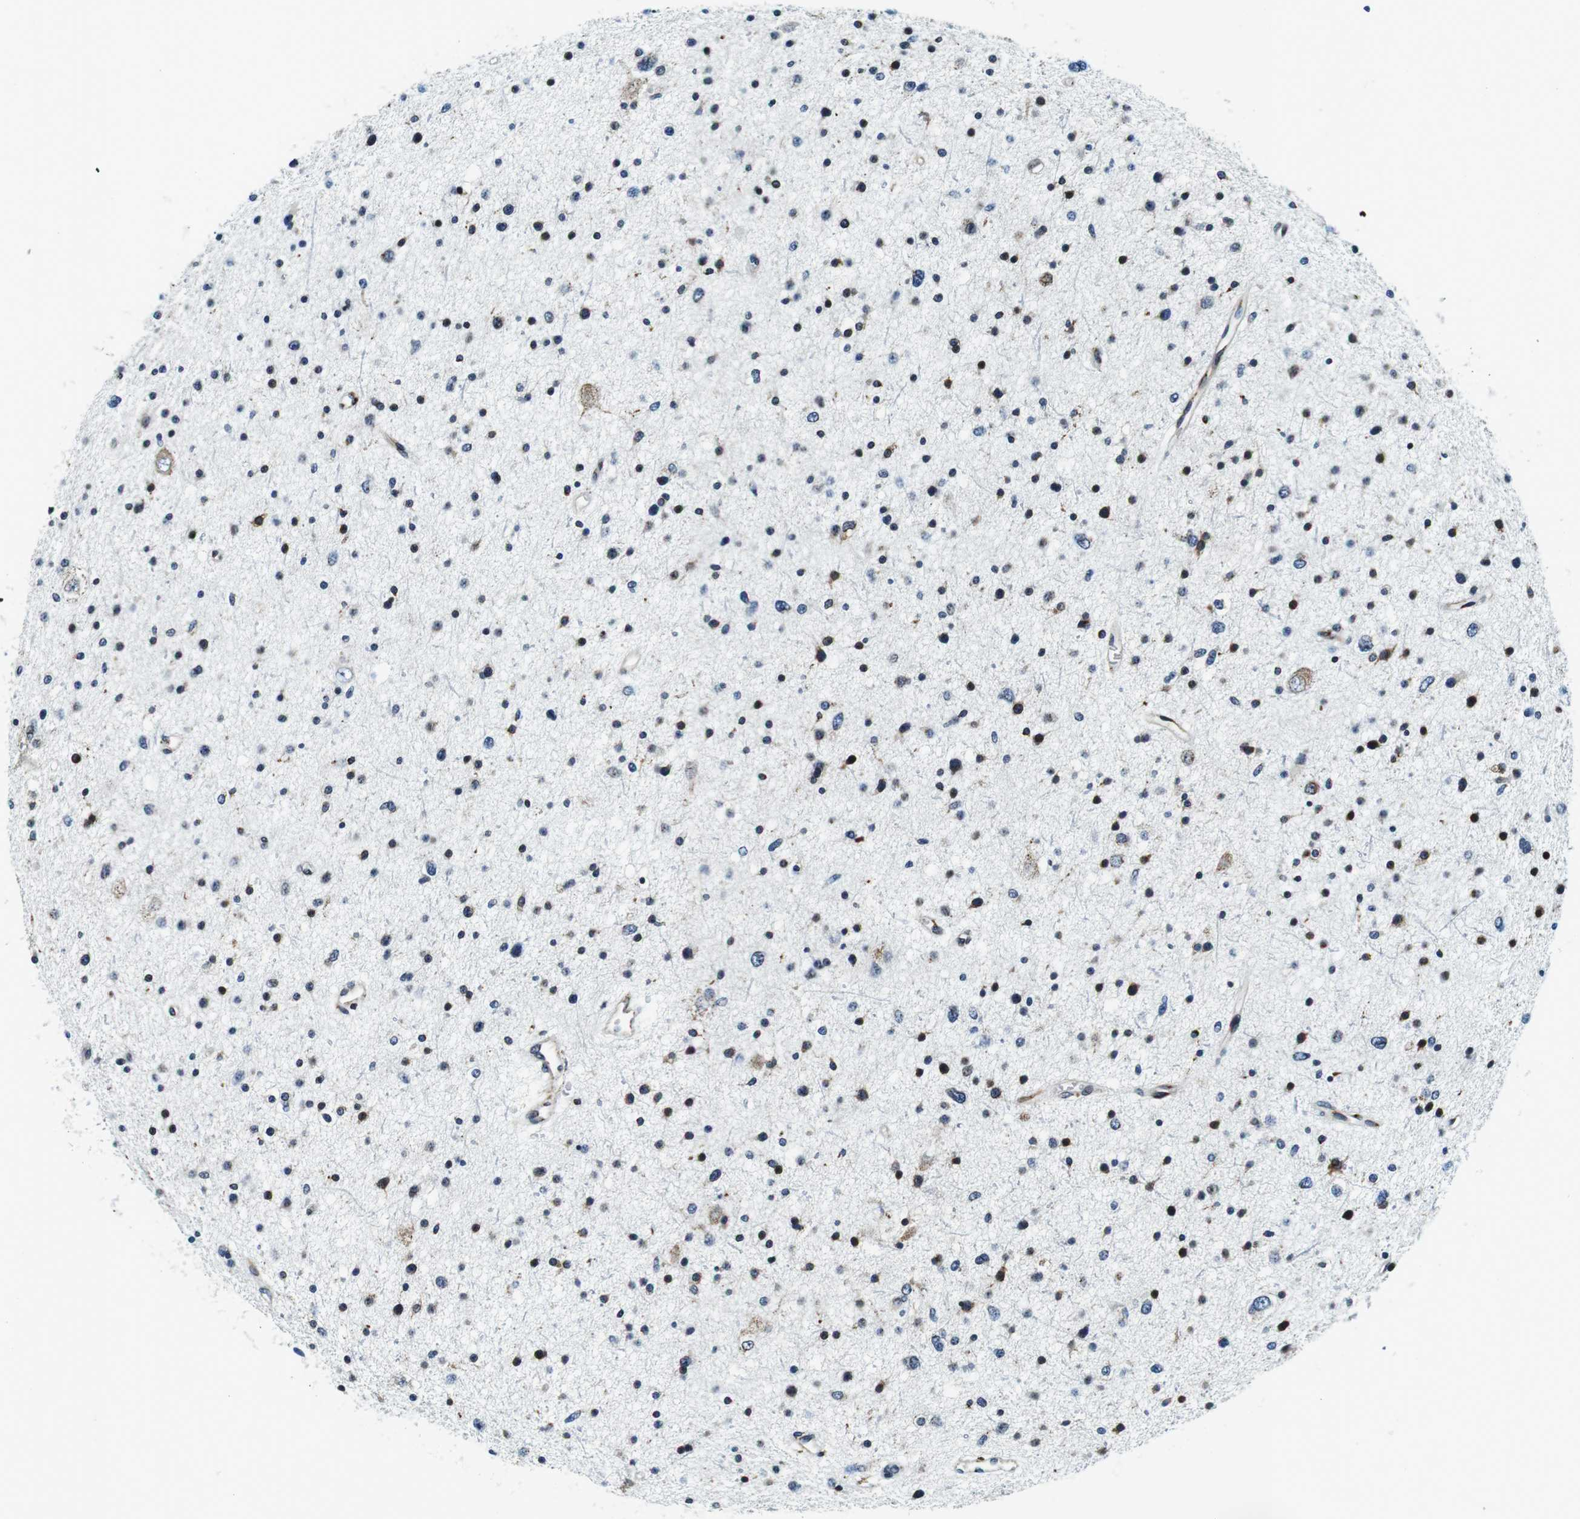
{"staining": {"intensity": "strong", "quantity": "25%-75%", "location": "cytoplasmic/membranous"}, "tissue": "glioma", "cell_type": "Tumor cells", "image_type": "cancer", "snomed": [{"axis": "morphology", "description": "Glioma, malignant, Low grade"}, {"axis": "topography", "description": "Brain"}], "caption": "Low-grade glioma (malignant) was stained to show a protein in brown. There is high levels of strong cytoplasmic/membranous expression in approximately 25%-75% of tumor cells. The staining is performed using DAB (3,3'-diaminobenzidine) brown chromogen to label protein expression. The nuclei are counter-stained blue using hematoxylin.", "gene": "FAR2", "patient": {"sex": "female", "age": 37}}